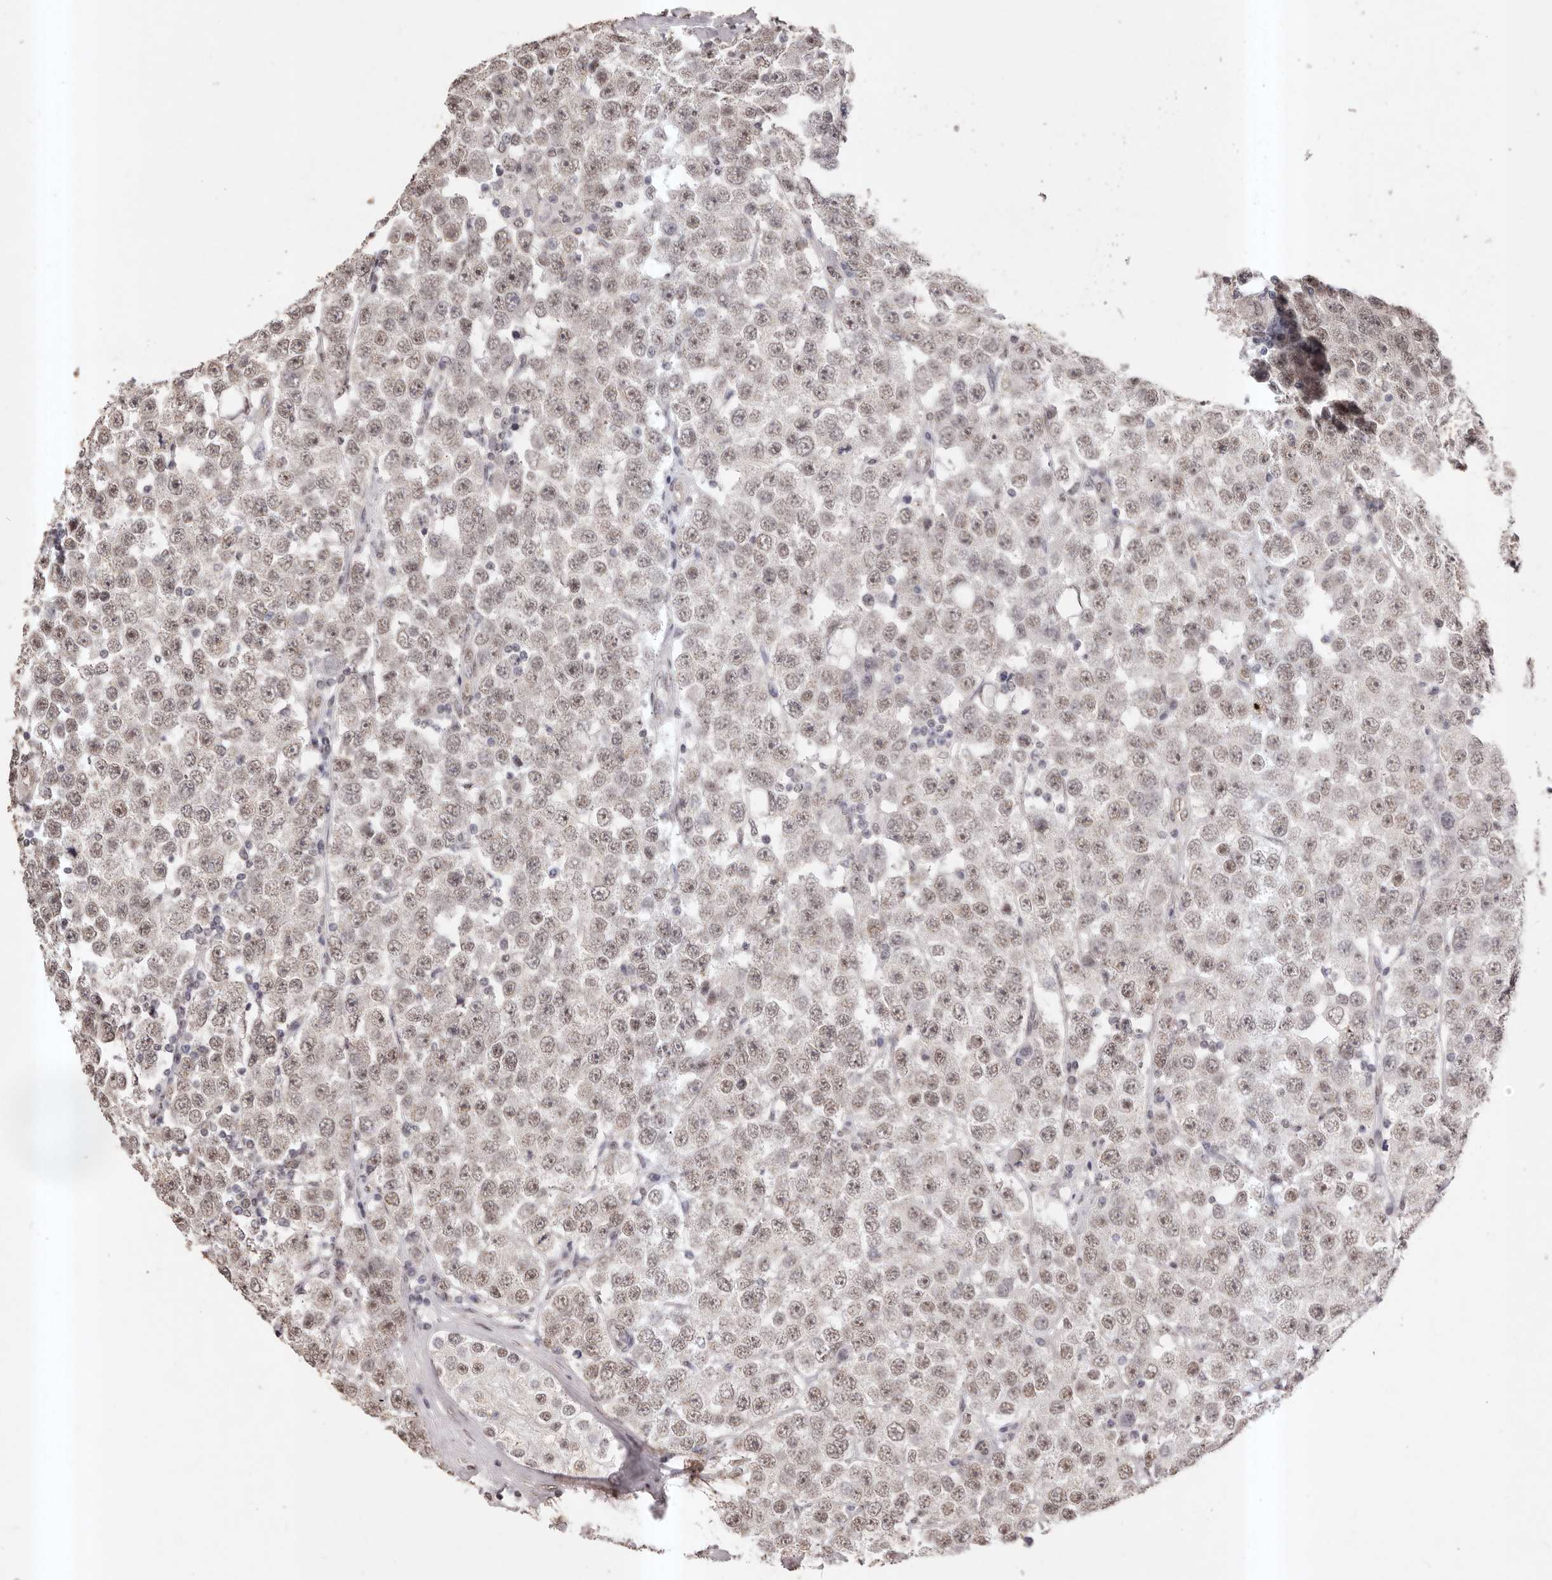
{"staining": {"intensity": "weak", "quantity": ">75%", "location": "nuclear"}, "tissue": "testis cancer", "cell_type": "Tumor cells", "image_type": "cancer", "snomed": [{"axis": "morphology", "description": "Seminoma, NOS"}, {"axis": "topography", "description": "Testis"}], "caption": "IHC micrograph of testis cancer stained for a protein (brown), which exhibits low levels of weak nuclear positivity in approximately >75% of tumor cells.", "gene": "RPS6KA5", "patient": {"sex": "male", "age": 28}}